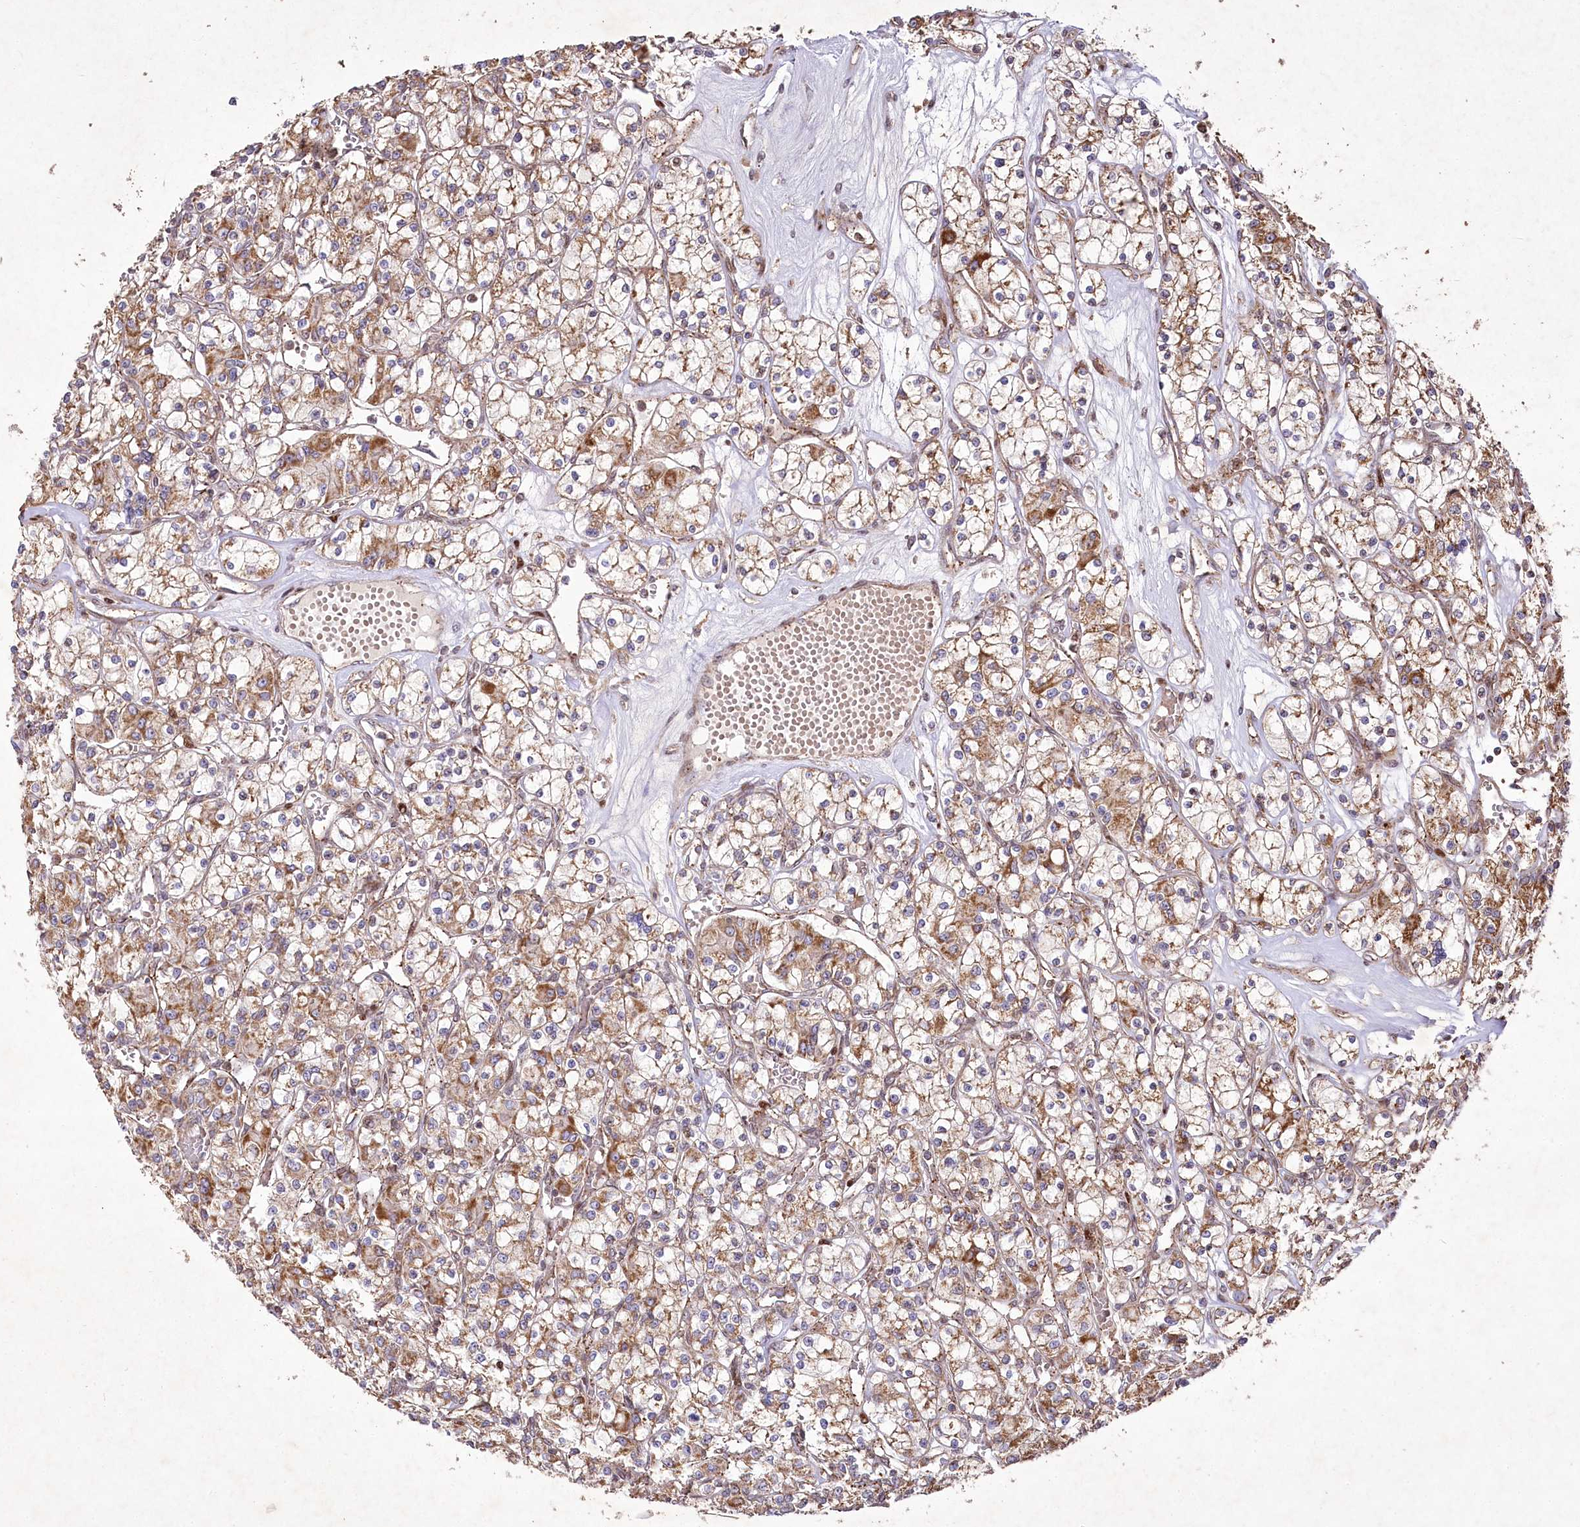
{"staining": {"intensity": "moderate", "quantity": ">75%", "location": "cytoplasmic/membranous"}, "tissue": "renal cancer", "cell_type": "Tumor cells", "image_type": "cancer", "snomed": [{"axis": "morphology", "description": "Adenocarcinoma, NOS"}, {"axis": "topography", "description": "Kidney"}], "caption": "Human renal cancer (adenocarcinoma) stained for a protein (brown) shows moderate cytoplasmic/membranous positive staining in approximately >75% of tumor cells.", "gene": "PSTK", "patient": {"sex": "female", "age": 59}}